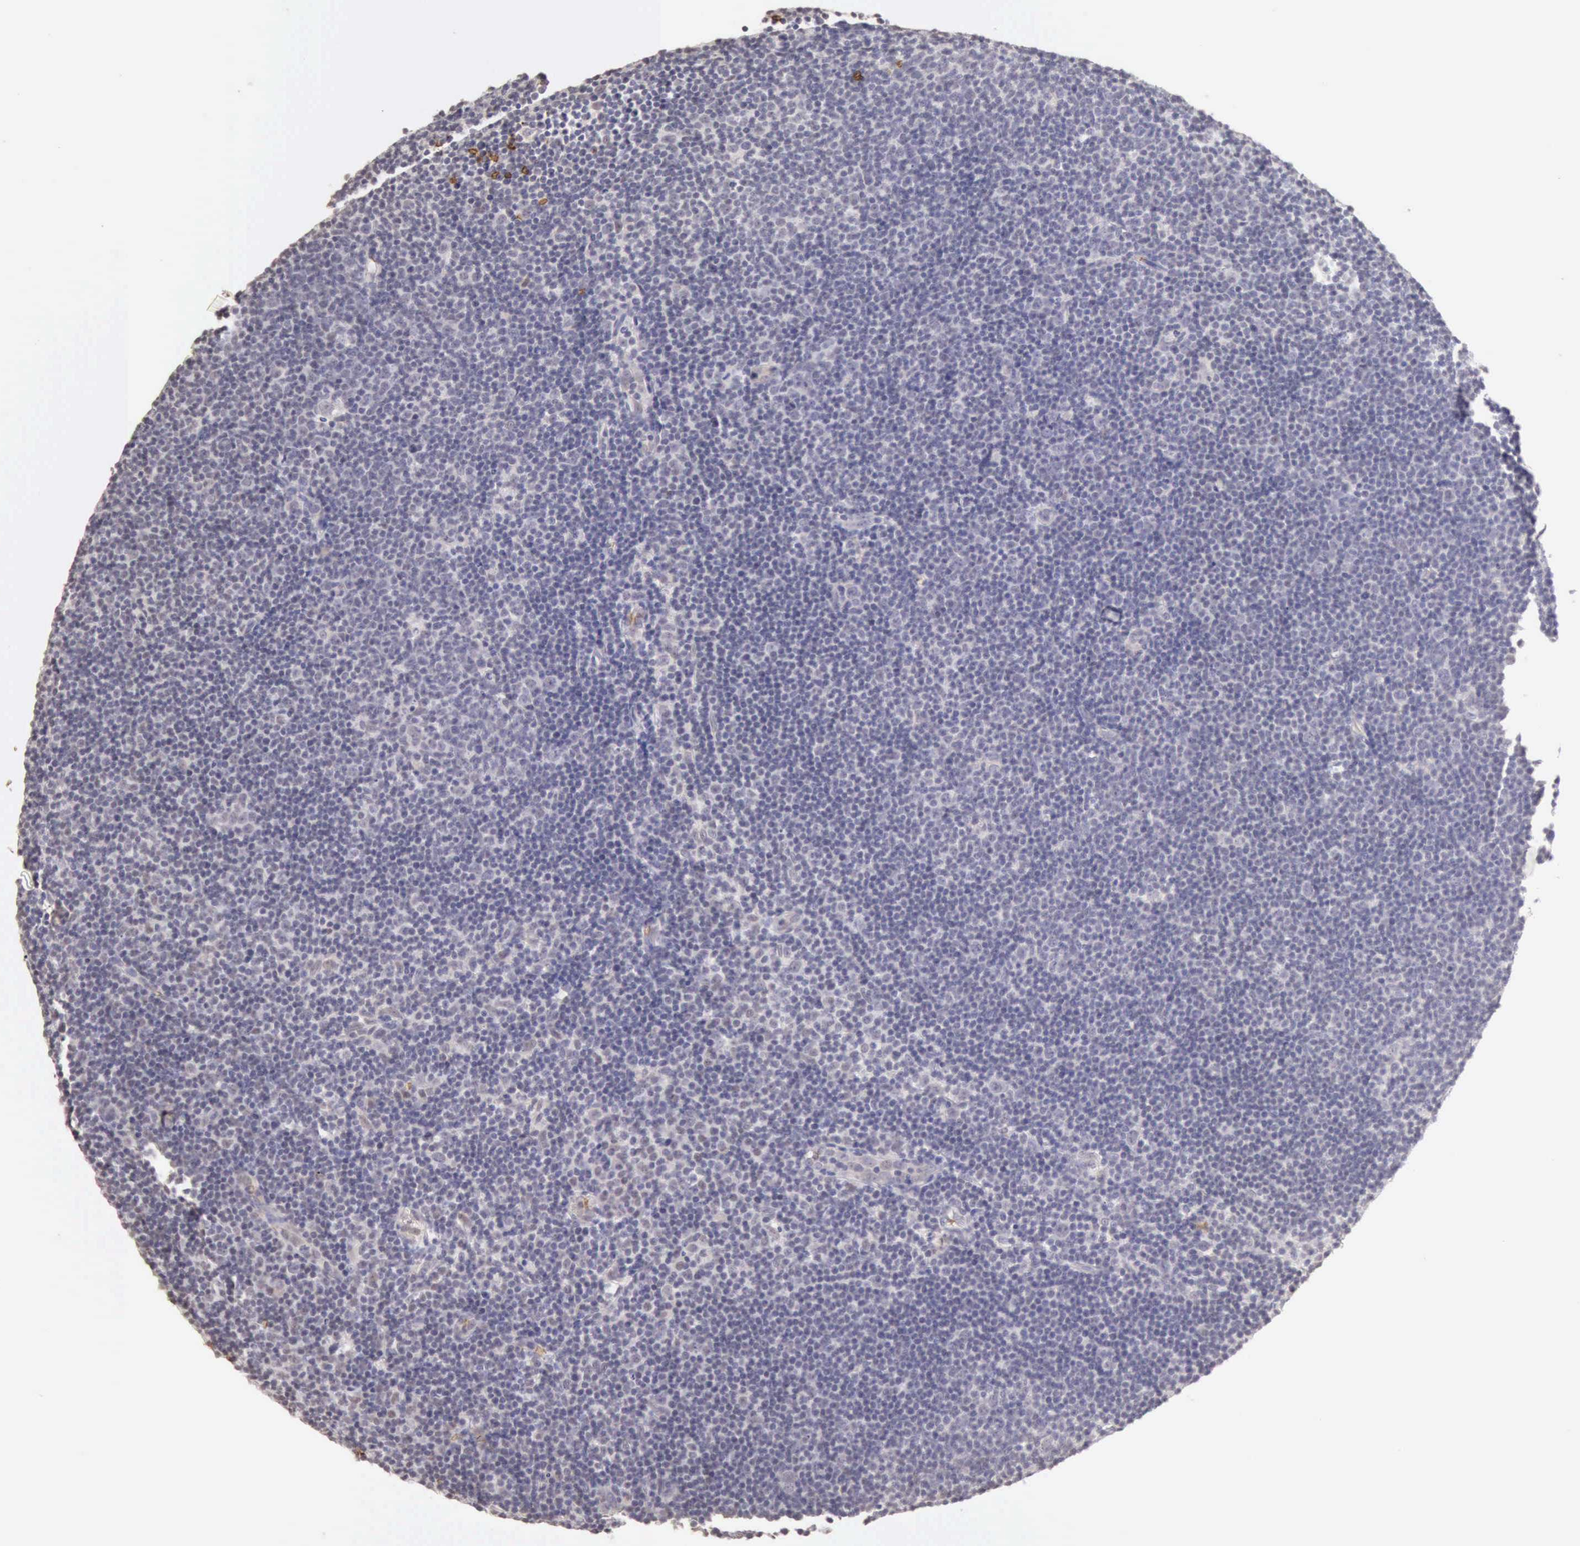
{"staining": {"intensity": "negative", "quantity": "none", "location": "none"}, "tissue": "lymphoma", "cell_type": "Tumor cells", "image_type": "cancer", "snomed": [{"axis": "morphology", "description": "Malignant lymphoma, non-Hodgkin's type, Low grade"}, {"axis": "topography", "description": "Lymph node"}], "caption": "There is no significant expression in tumor cells of low-grade malignant lymphoma, non-Hodgkin's type.", "gene": "CFI", "patient": {"sex": "male", "age": 49}}